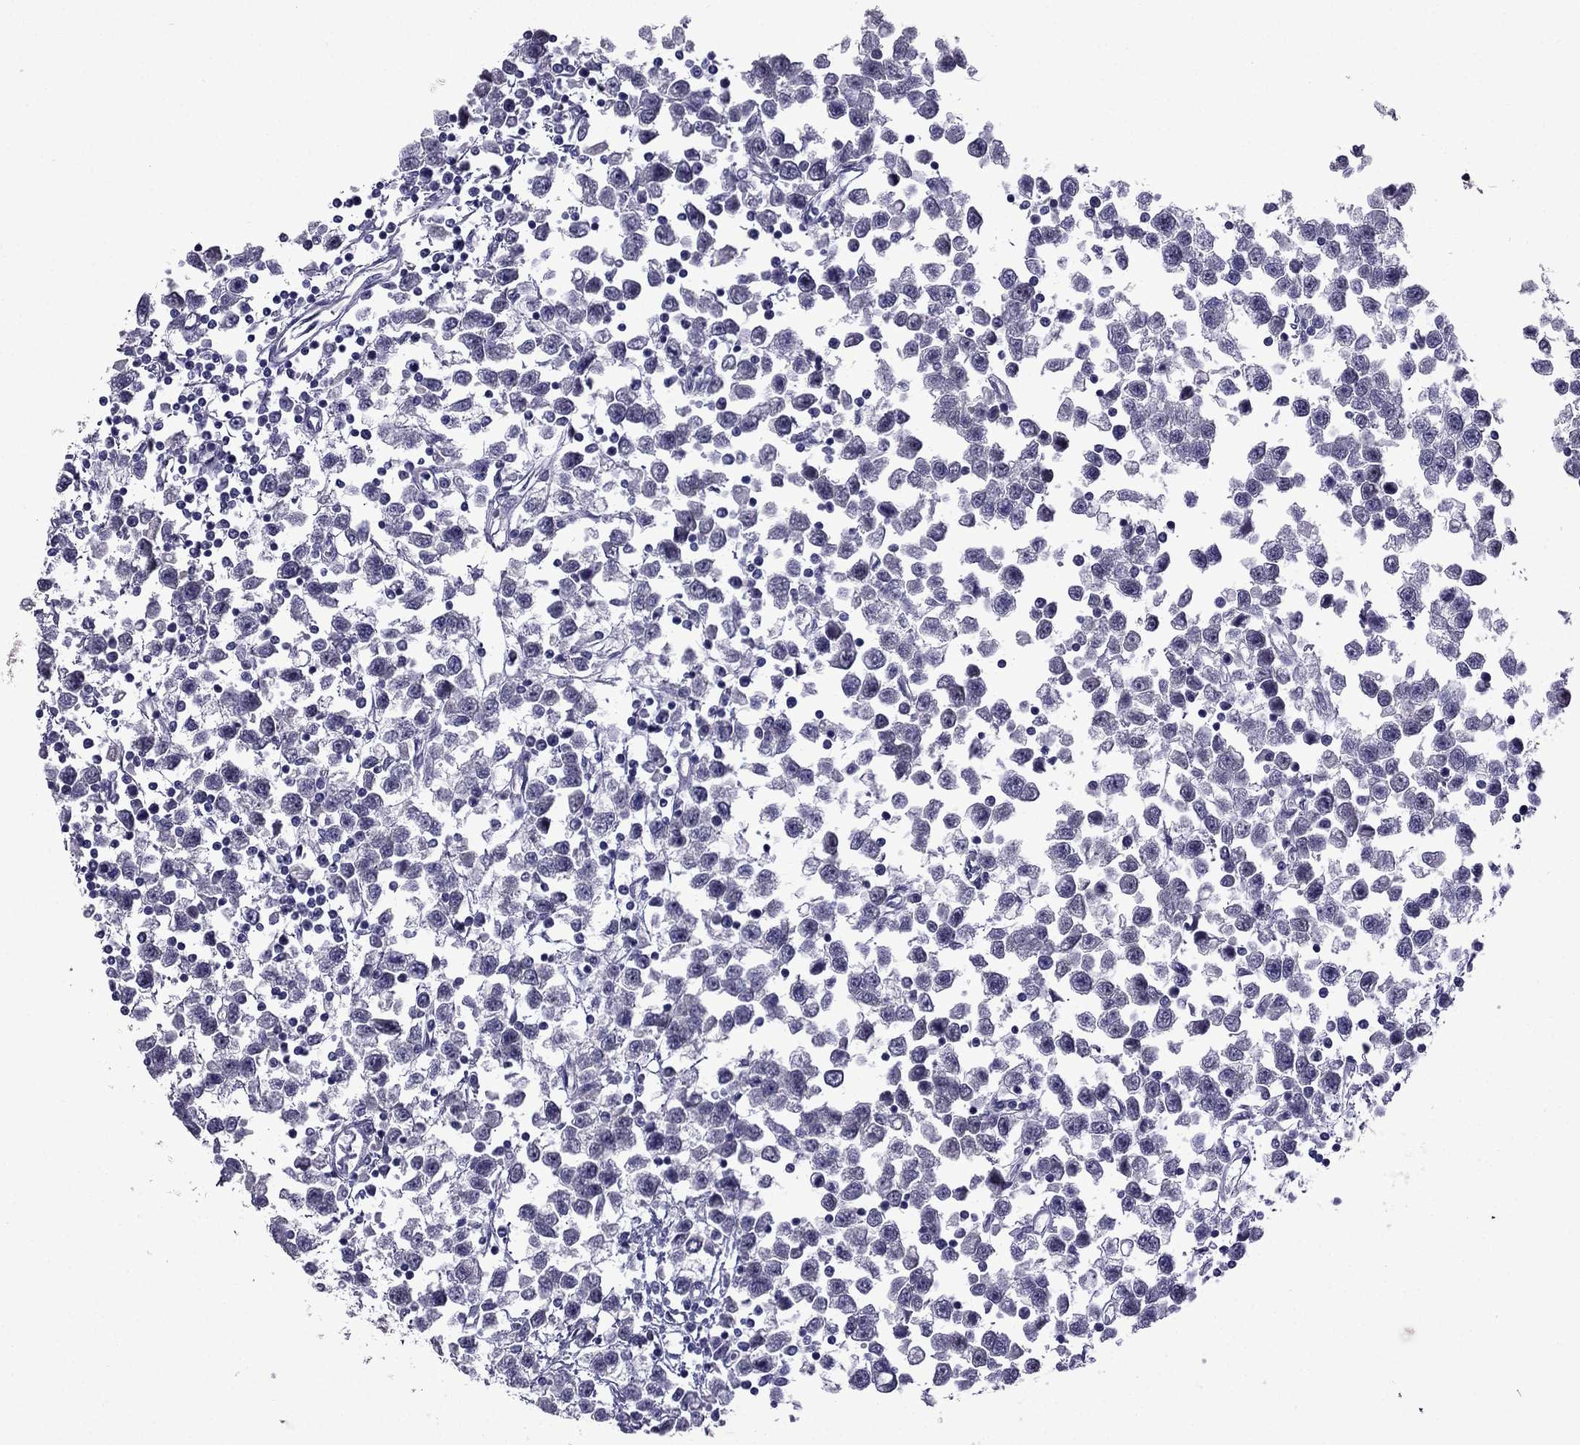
{"staining": {"intensity": "negative", "quantity": "none", "location": "none"}, "tissue": "testis cancer", "cell_type": "Tumor cells", "image_type": "cancer", "snomed": [{"axis": "morphology", "description": "Seminoma, NOS"}, {"axis": "topography", "description": "Testis"}], "caption": "Tumor cells show no significant protein expression in testis seminoma.", "gene": "CDK5", "patient": {"sex": "male", "age": 34}}